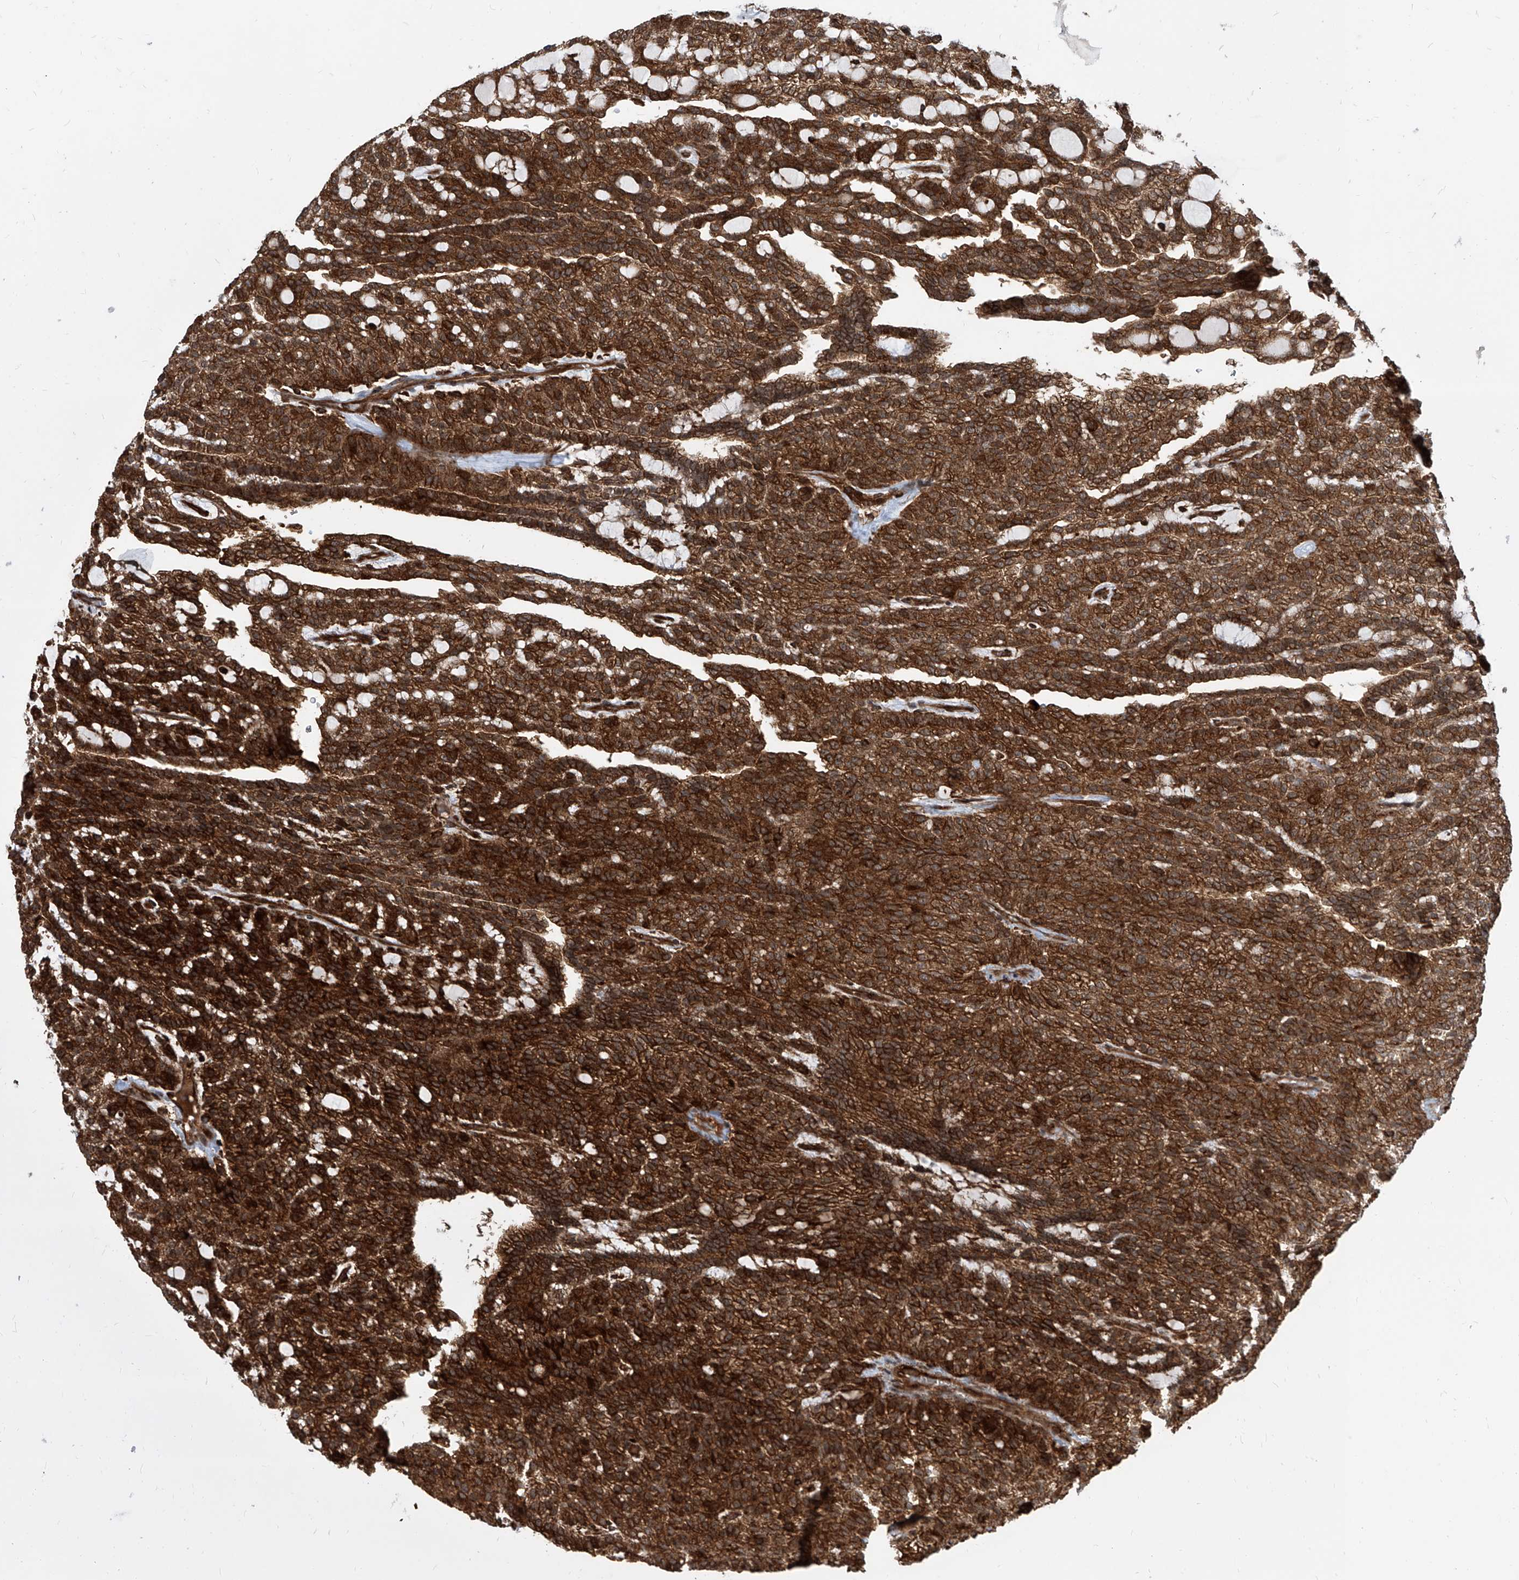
{"staining": {"intensity": "strong", "quantity": ">75%", "location": "cytoplasmic/membranous"}, "tissue": "renal cancer", "cell_type": "Tumor cells", "image_type": "cancer", "snomed": [{"axis": "morphology", "description": "Adenocarcinoma, NOS"}, {"axis": "topography", "description": "Kidney"}], "caption": "This image shows renal cancer (adenocarcinoma) stained with IHC to label a protein in brown. The cytoplasmic/membranous of tumor cells show strong positivity for the protein. Nuclei are counter-stained blue.", "gene": "MAGED2", "patient": {"sex": "male", "age": 63}}